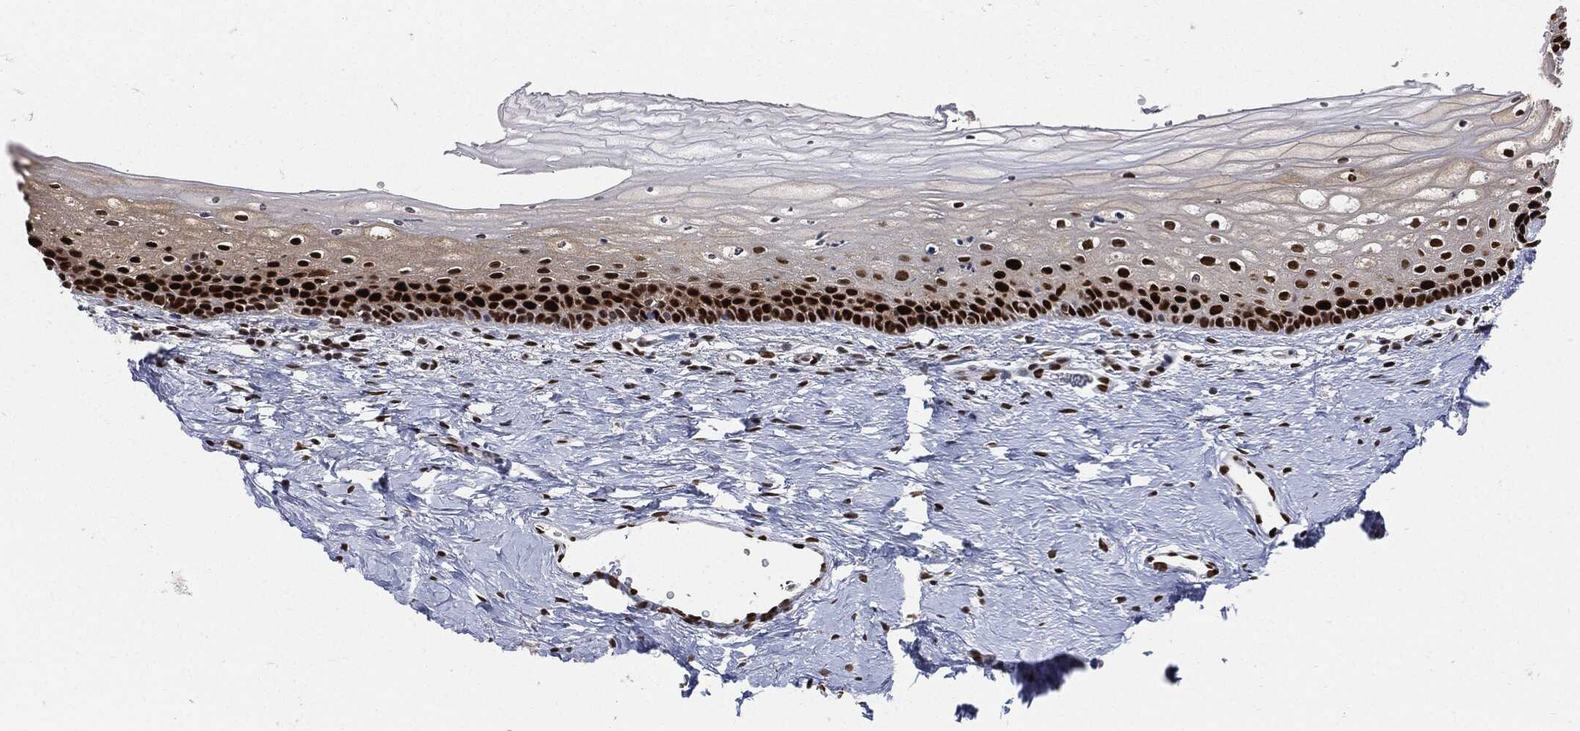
{"staining": {"intensity": "strong", "quantity": ">75%", "location": "nuclear"}, "tissue": "vagina", "cell_type": "Squamous epithelial cells", "image_type": "normal", "snomed": [{"axis": "morphology", "description": "Normal tissue, NOS"}, {"axis": "topography", "description": "Vagina"}], "caption": "Immunohistochemical staining of benign human vagina demonstrates >75% levels of strong nuclear protein staining in about >75% of squamous epithelial cells.", "gene": "PCNA", "patient": {"sex": "female", "age": 32}}